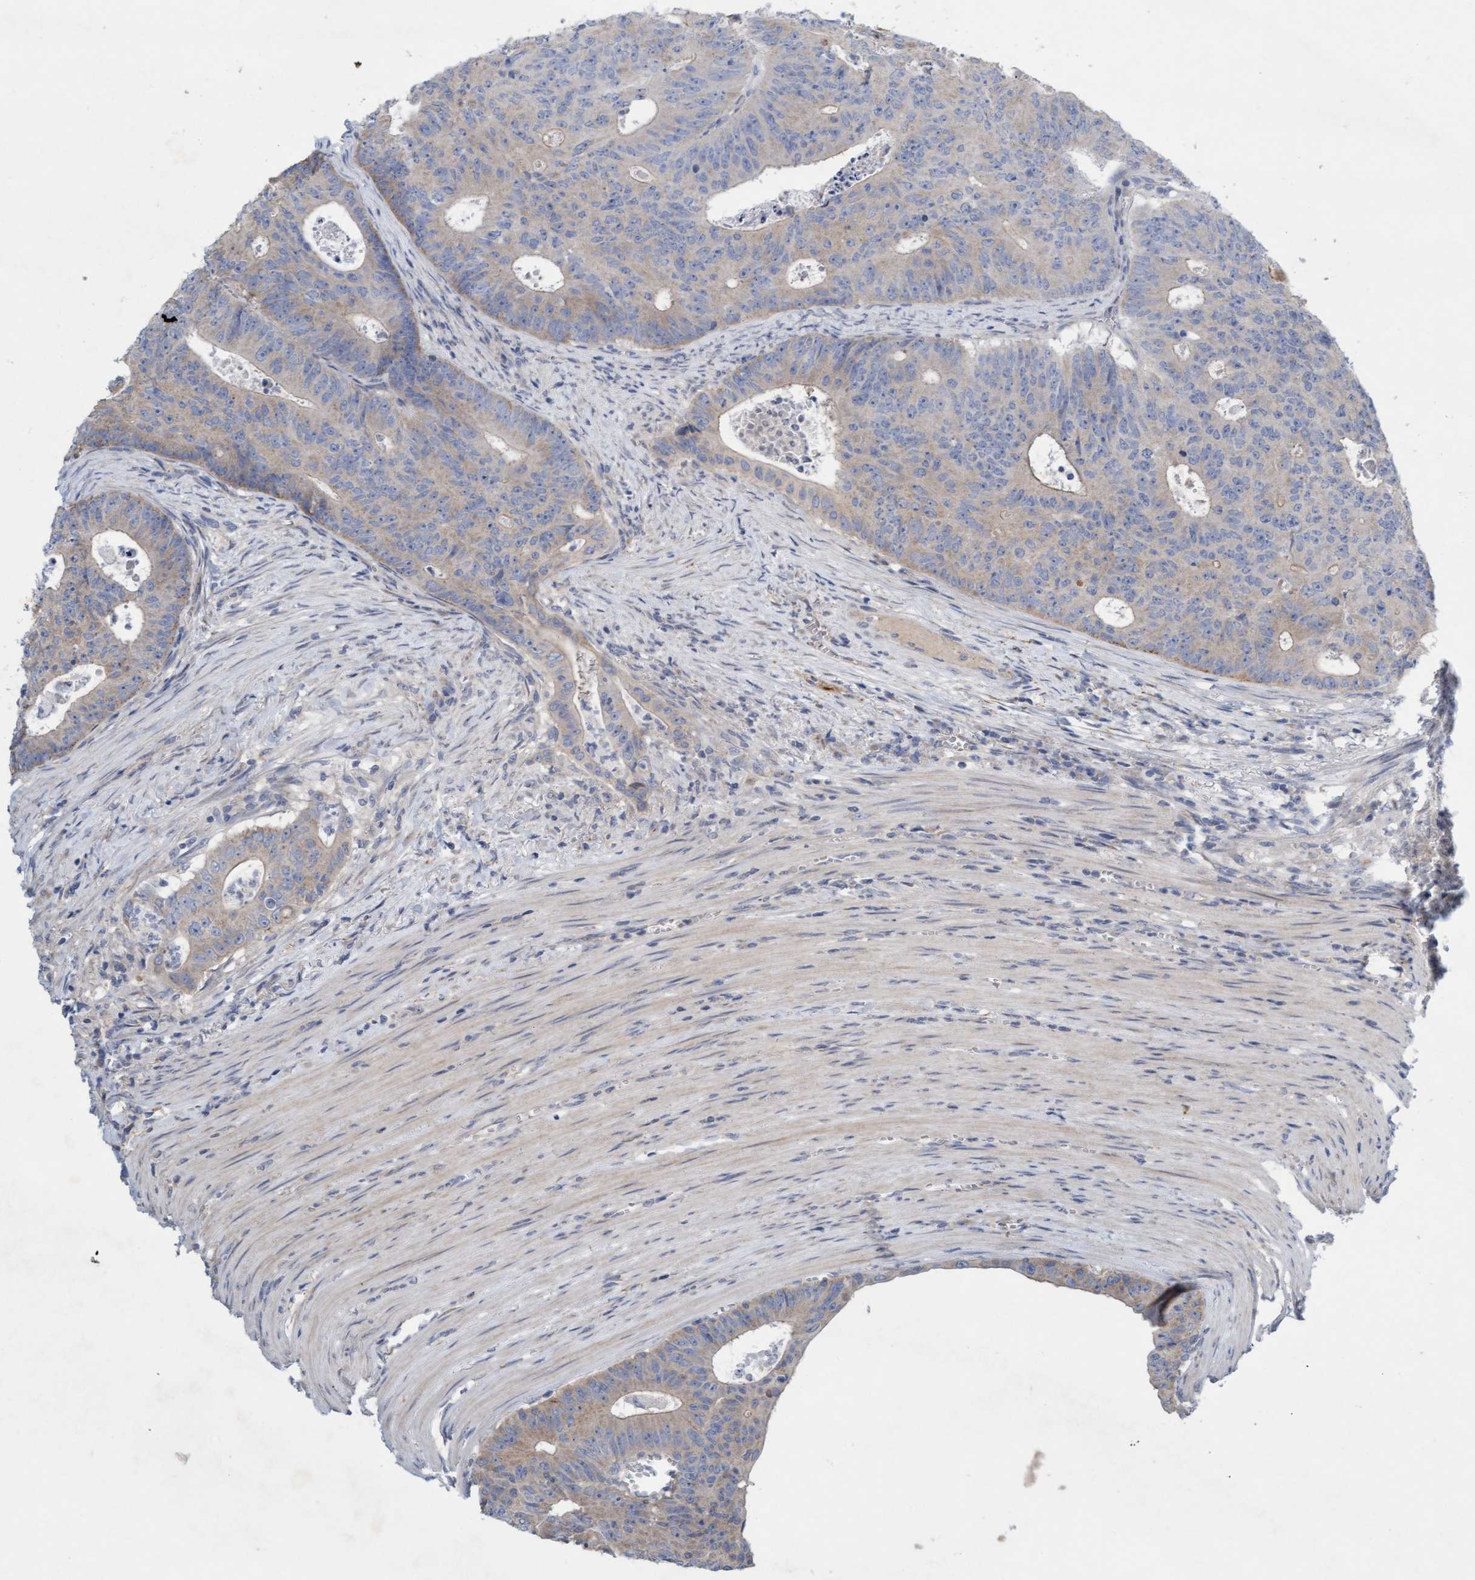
{"staining": {"intensity": "weak", "quantity": "<25%", "location": "cytoplasmic/membranous"}, "tissue": "colorectal cancer", "cell_type": "Tumor cells", "image_type": "cancer", "snomed": [{"axis": "morphology", "description": "Adenocarcinoma, NOS"}, {"axis": "topography", "description": "Colon"}], "caption": "Image shows no protein expression in tumor cells of colorectal adenocarcinoma tissue.", "gene": "DDHD2", "patient": {"sex": "male", "age": 87}}